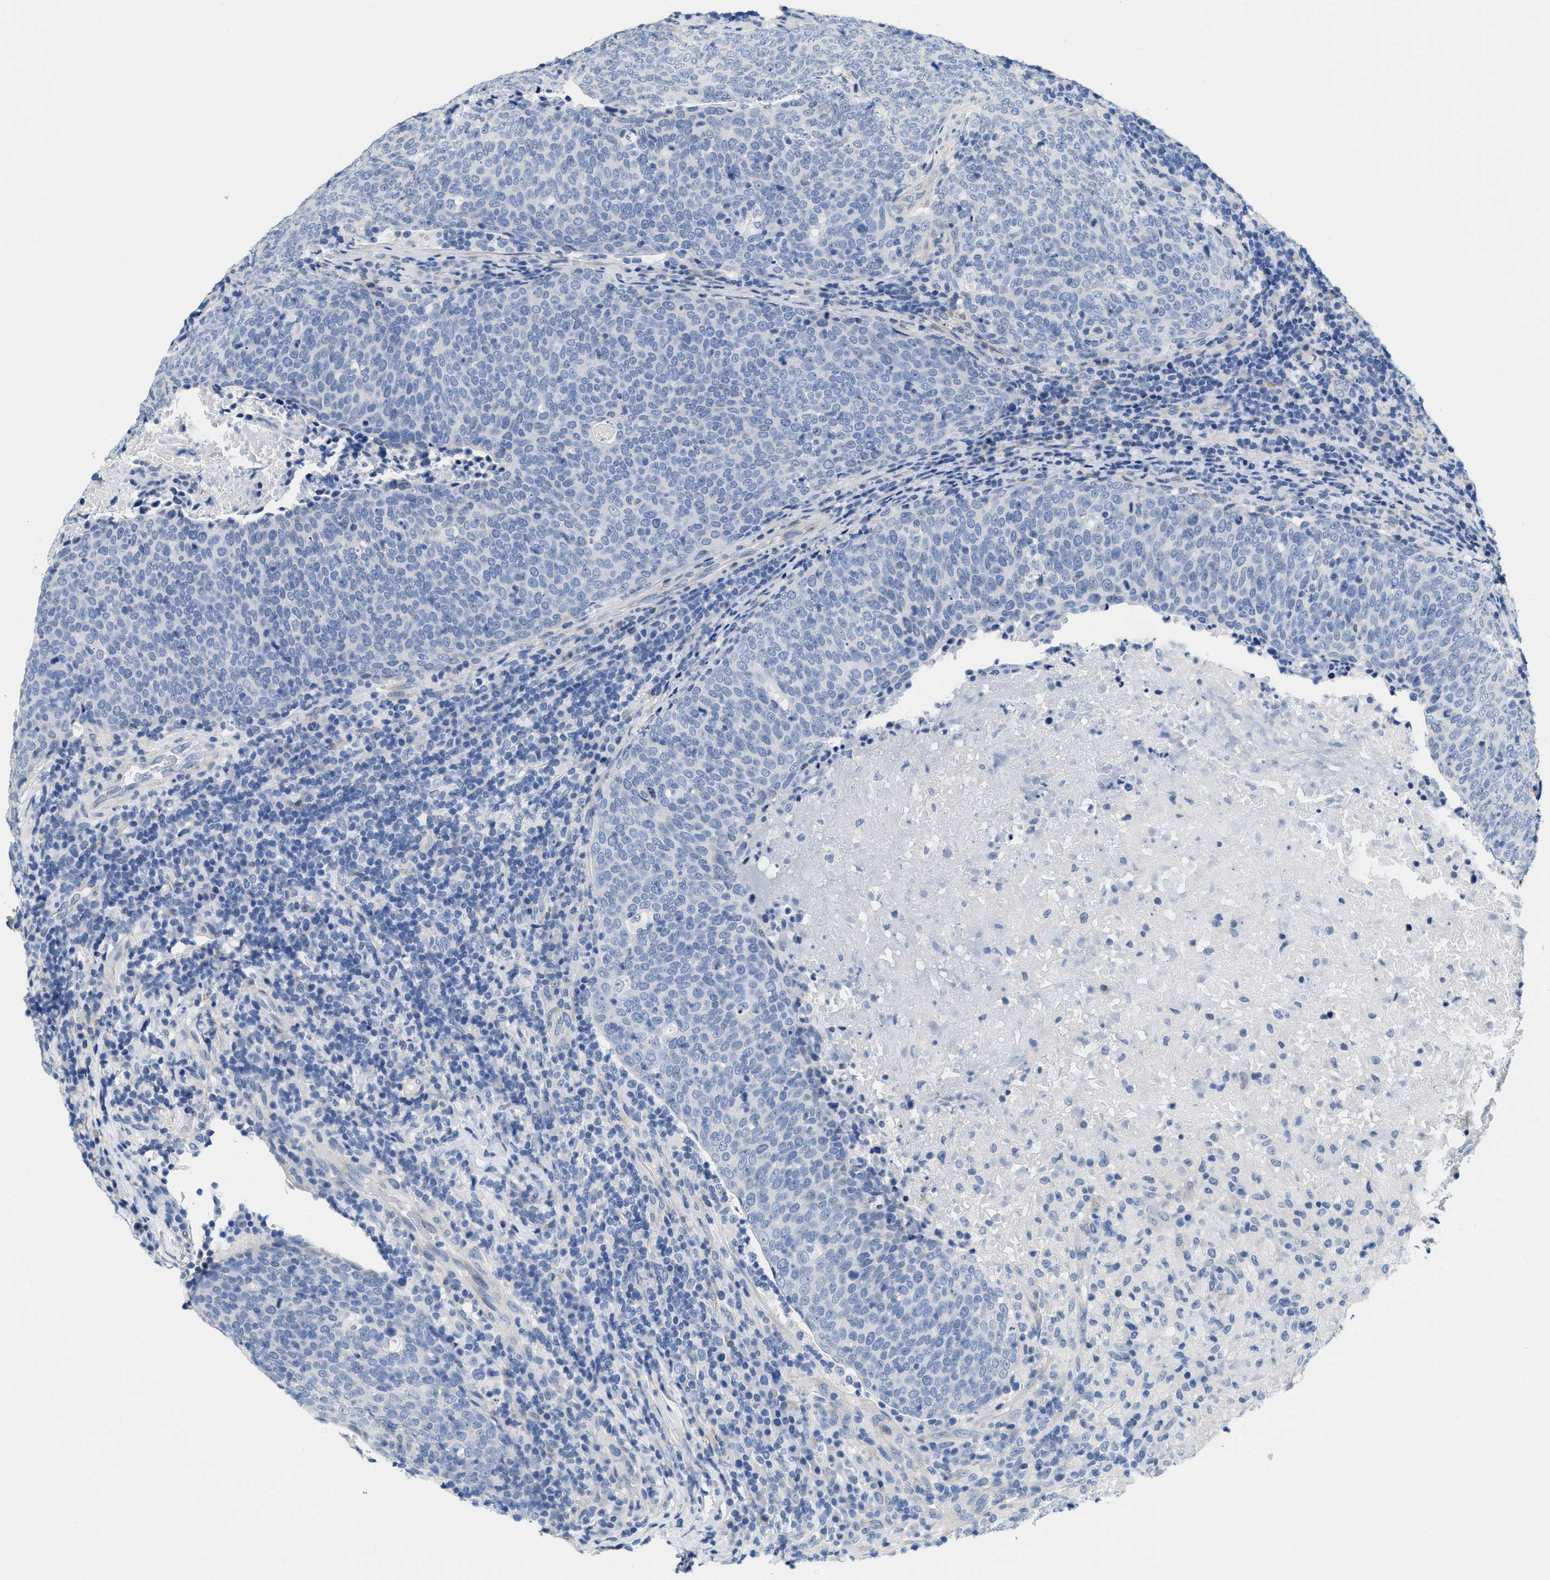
{"staining": {"intensity": "negative", "quantity": "none", "location": "none"}, "tissue": "head and neck cancer", "cell_type": "Tumor cells", "image_type": "cancer", "snomed": [{"axis": "morphology", "description": "Squamous cell carcinoma, NOS"}, {"axis": "morphology", "description": "Squamous cell carcinoma, metastatic, NOS"}, {"axis": "topography", "description": "Lymph node"}, {"axis": "topography", "description": "Head-Neck"}], "caption": "The IHC histopathology image has no significant staining in tumor cells of head and neck cancer (squamous cell carcinoma) tissue.", "gene": "DSCAM", "patient": {"sex": "male", "age": 62}}